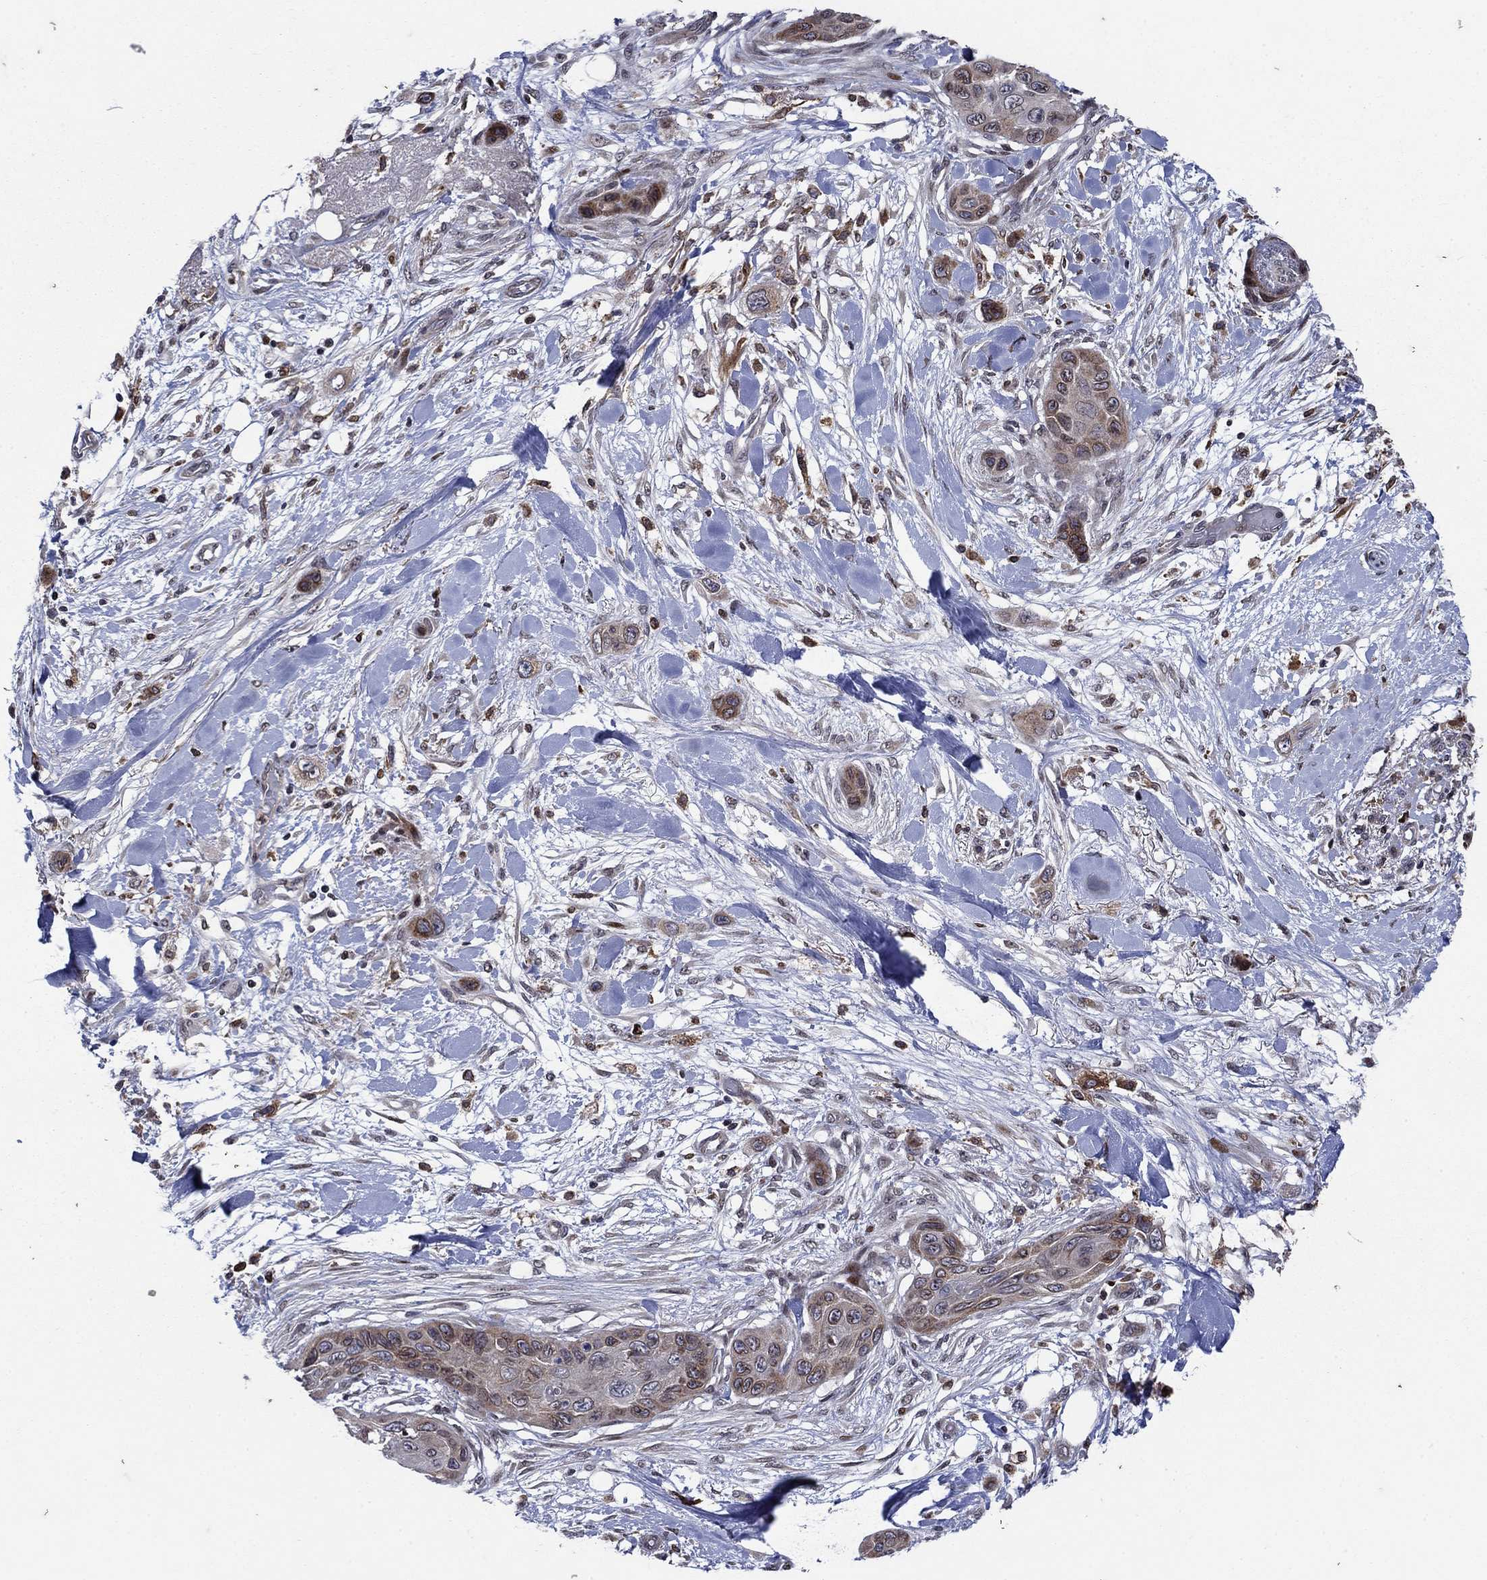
{"staining": {"intensity": "moderate", "quantity": "25%-75%", "location": "cytoplasmic/membranous"}, "tissue": "skin cancer", "cell_type": "Tumor cells", "image_type": "cancer", "snomed": [{"axis": "morphology", "description": "Squamous cell carcinoma, NOS"}, {"axis": "topography", "description": "Skin"}], "caption": "An immunohistochemistry (IHC) micrograph of tumor tissue is shown. Protein staining in brown shows moderate cytoplasmic/membranous positivity in skin cancer (squamous cell carcinoma) within tumor cells. (brown staining indicates protein expression, while blue staining denotes nuclei).", "gene": "DHRS7", "patient": {"sex": "male", "age": 79}}